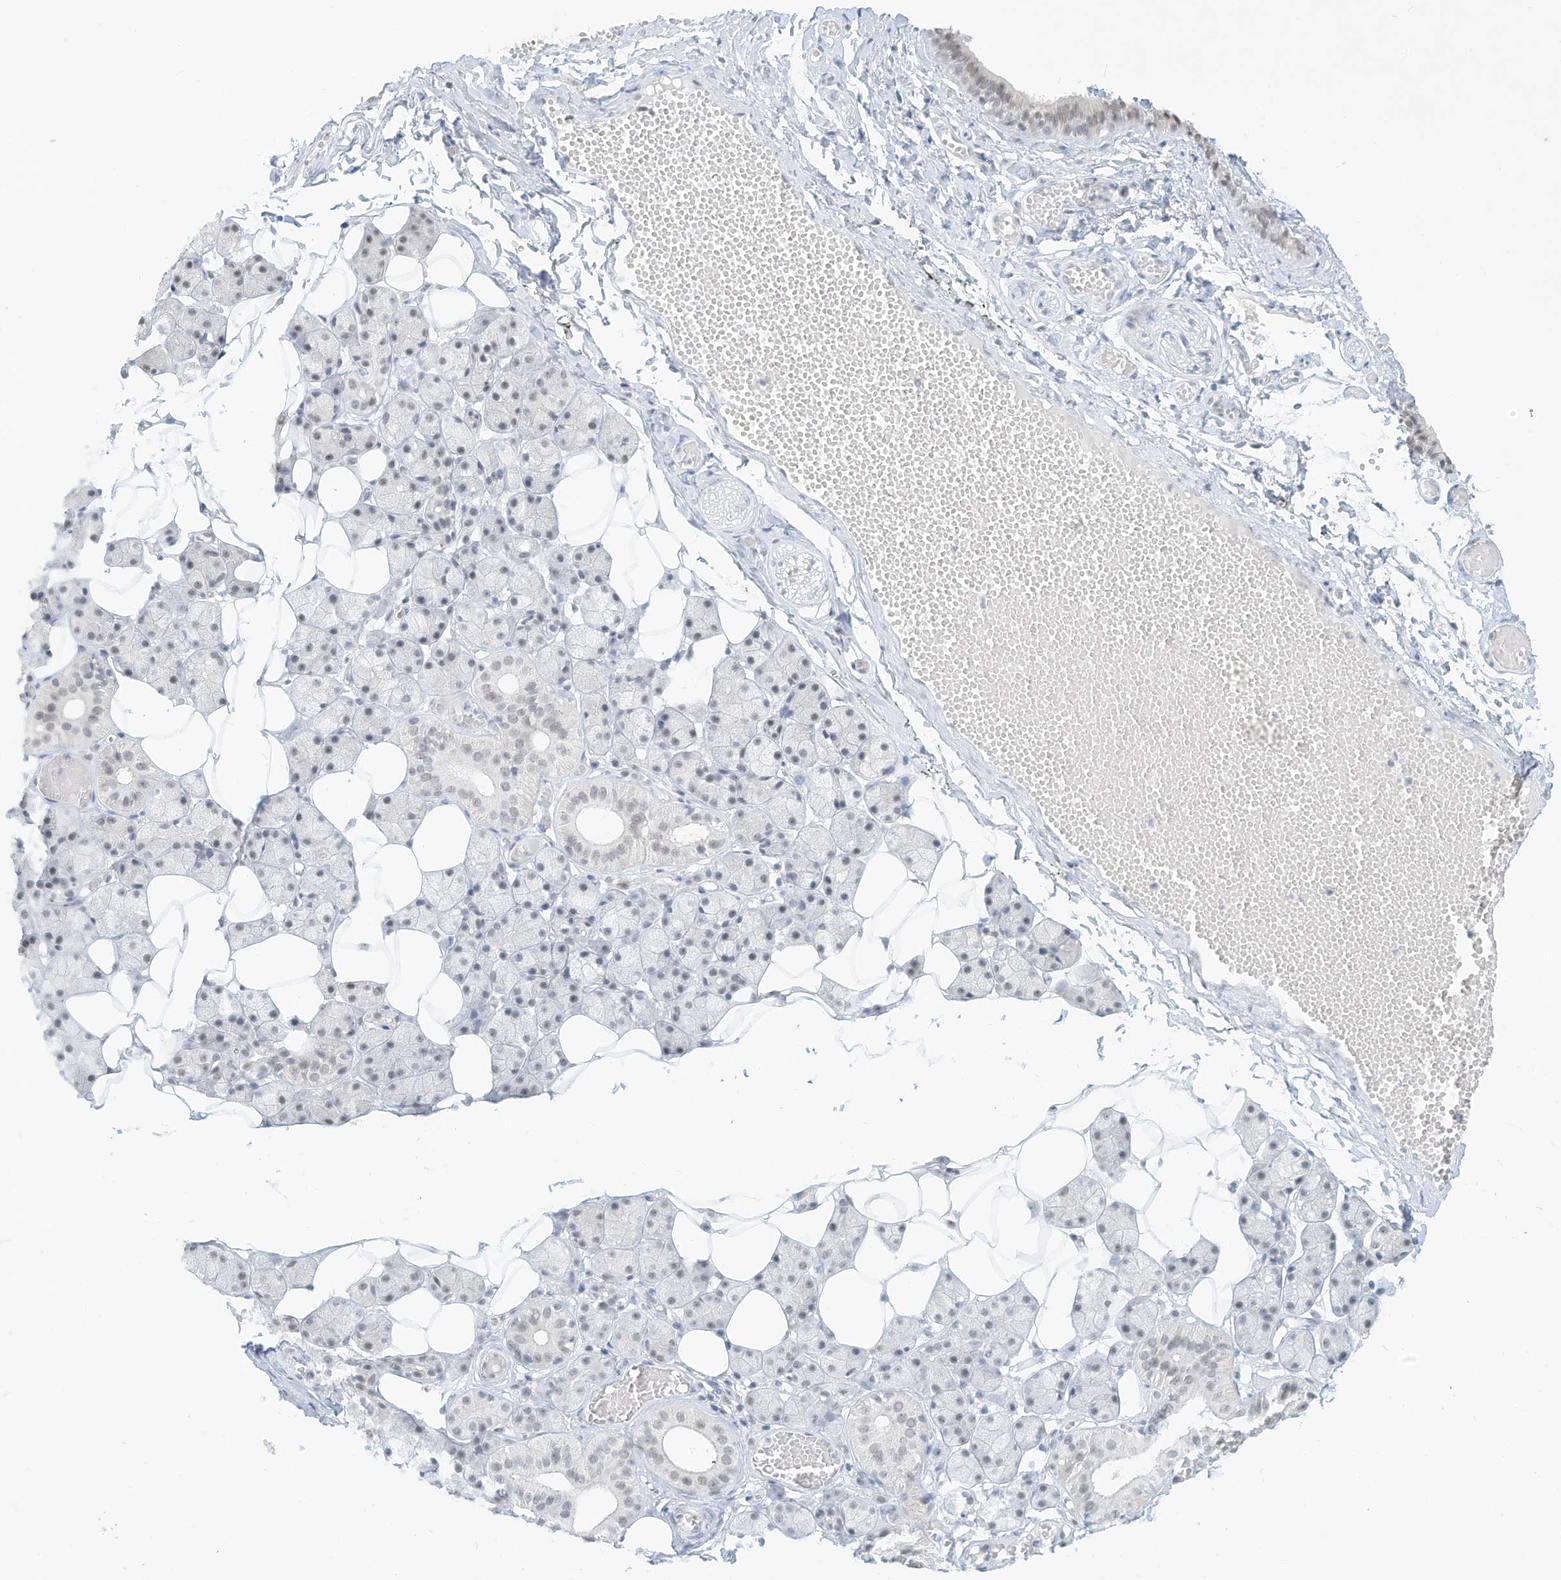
{"staining": {"intensity": "negative", "quantity": "none", "location": "none"}, "tissue": "salivary gland", "cell_type": "Glandular cells", "image_type": "normal", "snomed": [{"axis": "morphology", "description": "Normal tissue, NOS"}, {"axis": "topography", "description": "Salivary gland"}], "caption": "Immunohistochemical staining of unremarkable salivary gland demonstrates no significant positivity in glandular cells.", "gene": "PGC", "patient": {"sex": "female", "age": 33}}